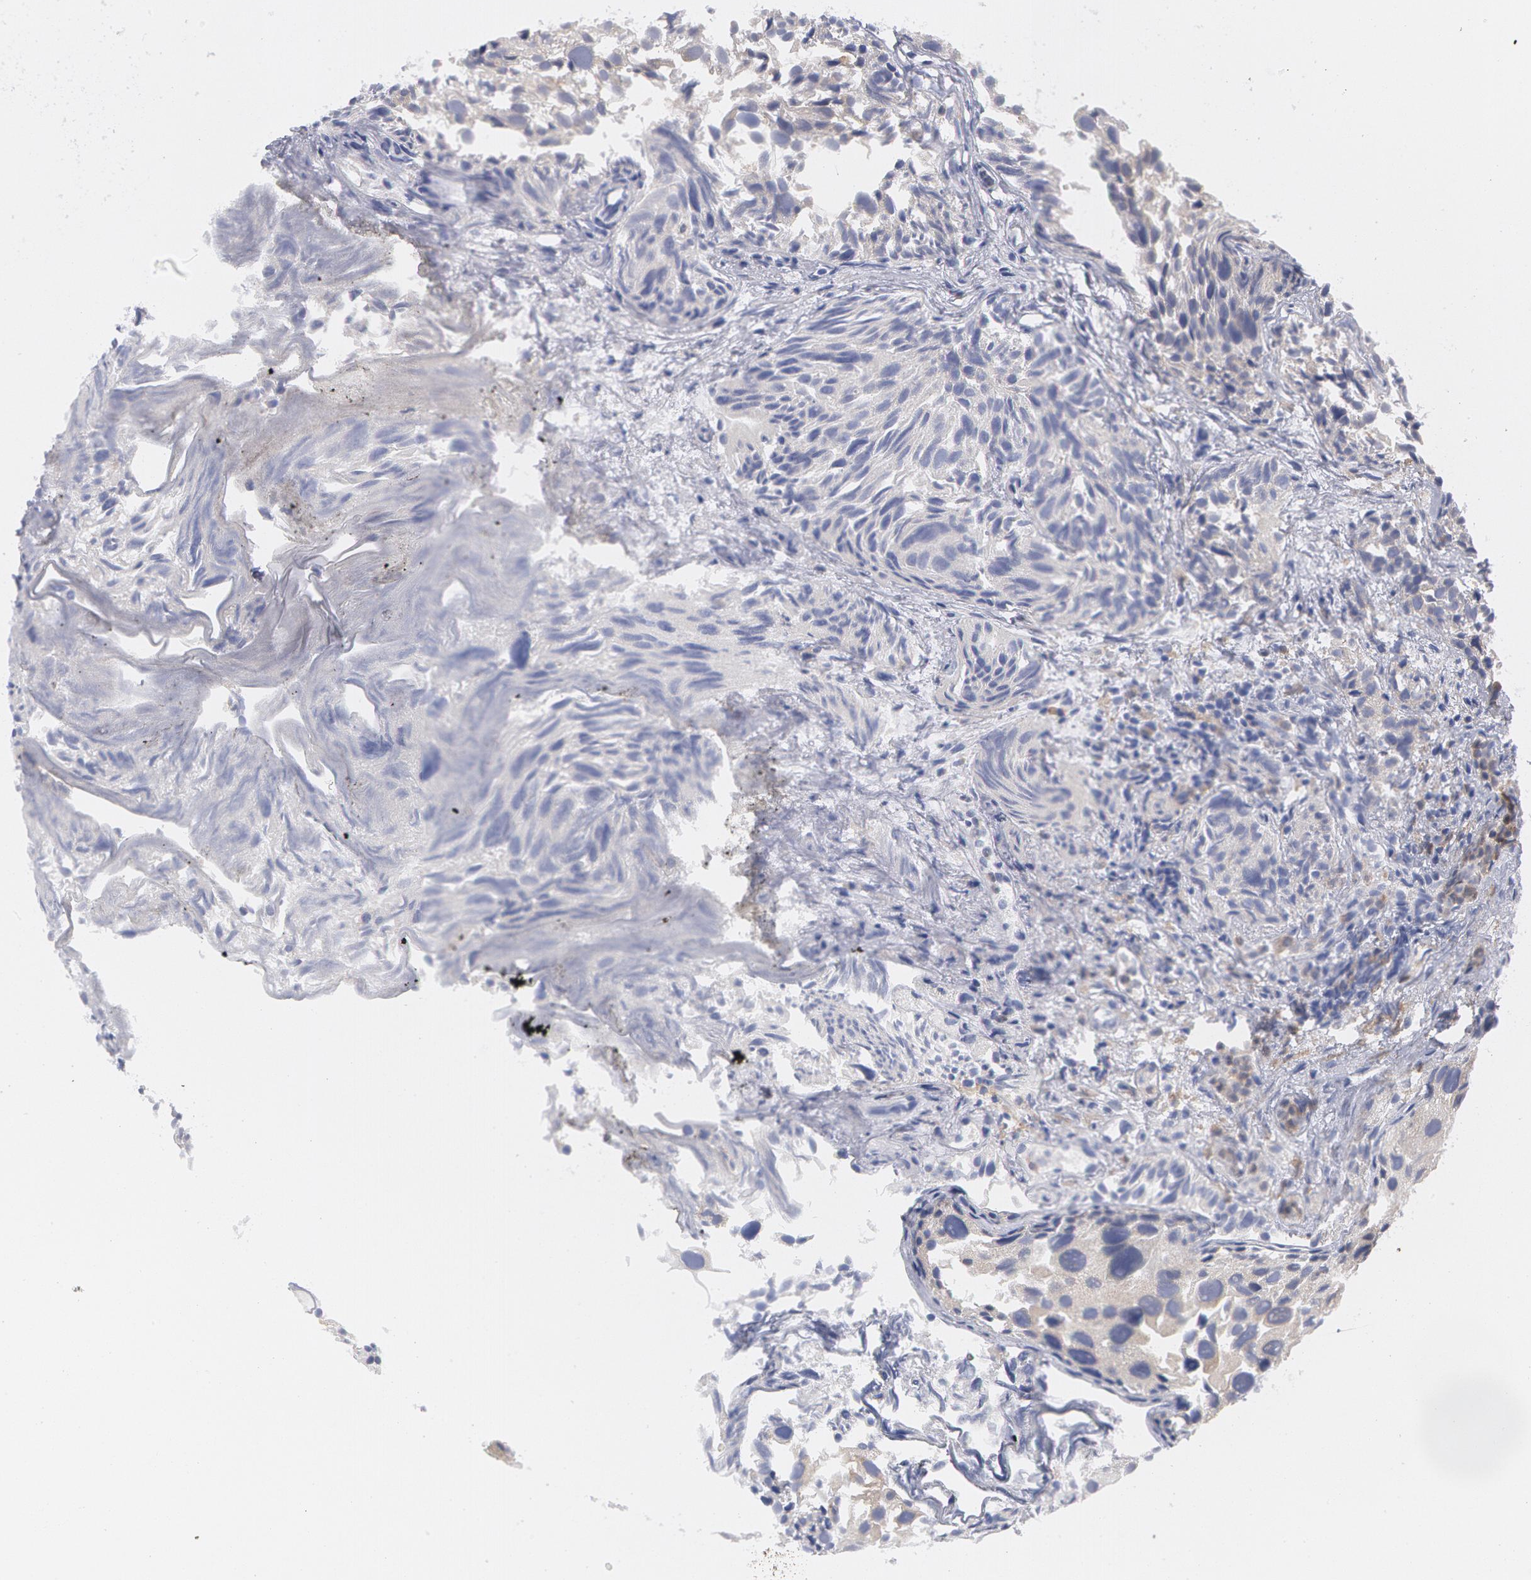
{"staining": {"intensity": "weak", "quantity": "25%-75%", "location": "cytoplasmic/membranous"}, "tissue": "urothelial cancer", "cell_type": "Tumor cells", "image_type": "cancer", "snomed": [{"axis": "morphology", "description": "Urothelial carcinoma, High grade"}, {"axis": "topography", "description": "Urinary bladder"}], "caption": "Brown immunohistochemical staining in urothelial cancer reveals weak cytoplasmic/membranous staining in approximately 25%-75% of tumor cells. The staining was performed using DAB to visualize the protein expression in brown, while the nuclei were stained in blue with hematoxylin (Magnification: 20x).", "gene": "SYK", "patient": {"sex": "female", "age": 78}}